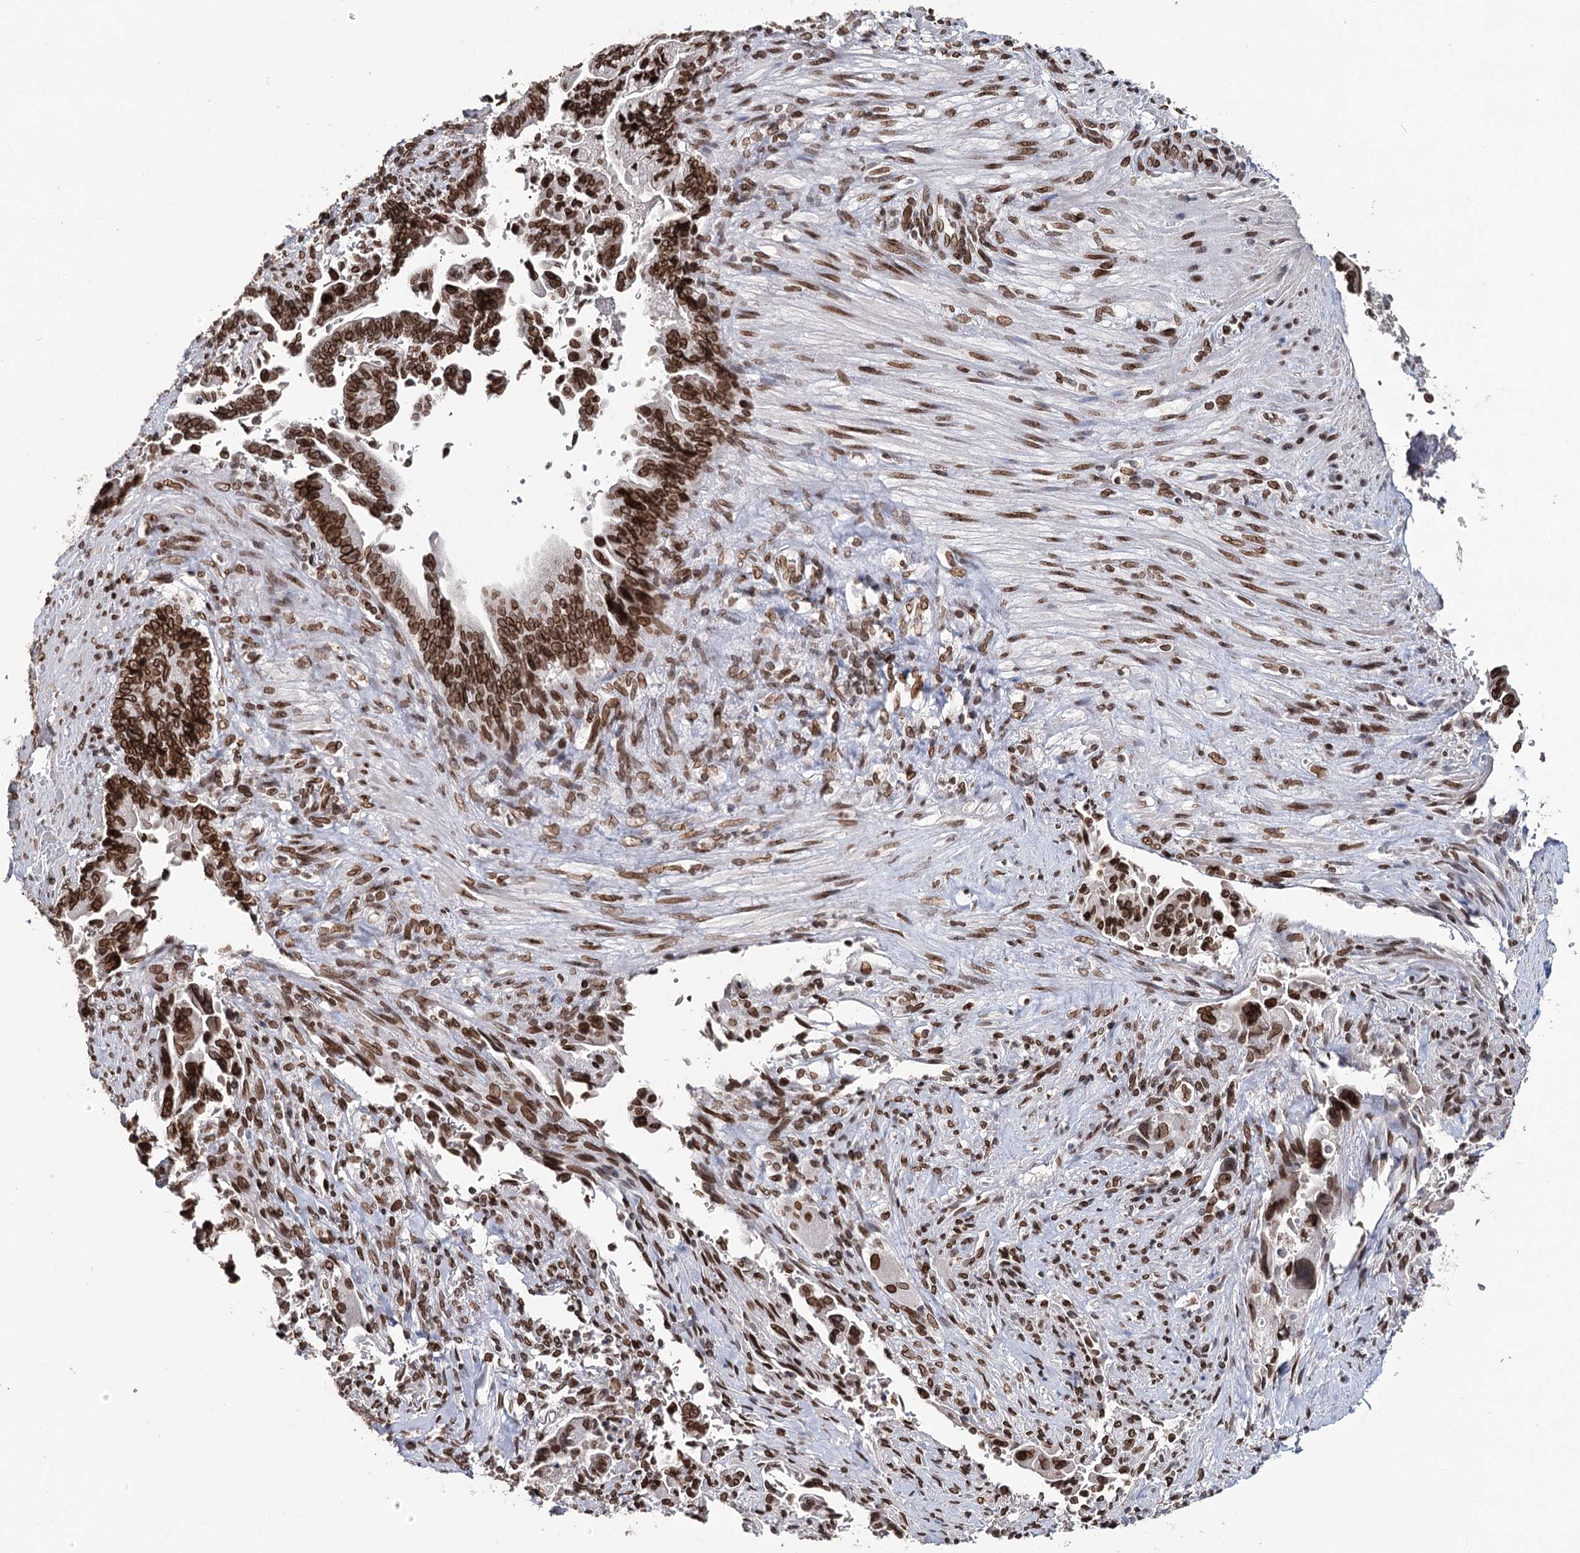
{"staining": {"intensity": "strong", "quantity": ">75%", "location": "cytoplasmic/membranous,nuclear"}, "tissue": "pancreatic cancer", "cell_type": "Tumor cells", "image_type": "cancer", "snomed": [{"axis": "morphology", "description": "Adenocarcinoma, NOS"}, {"axis": "topography", "description": "Pancreas"}], "caption": "This micrograph shows pancreatic cancer (adenocarcinoma) stained with immunohistochemistry (IHC) to label a protein in brown. The cytoplasmic/membranous and nuclear of tumor cells show strong positivity for the protein. Nuclei are counter-stained blue.", "gene": "KIAA0930", "patient": {"sex": "male", "age": 70}}